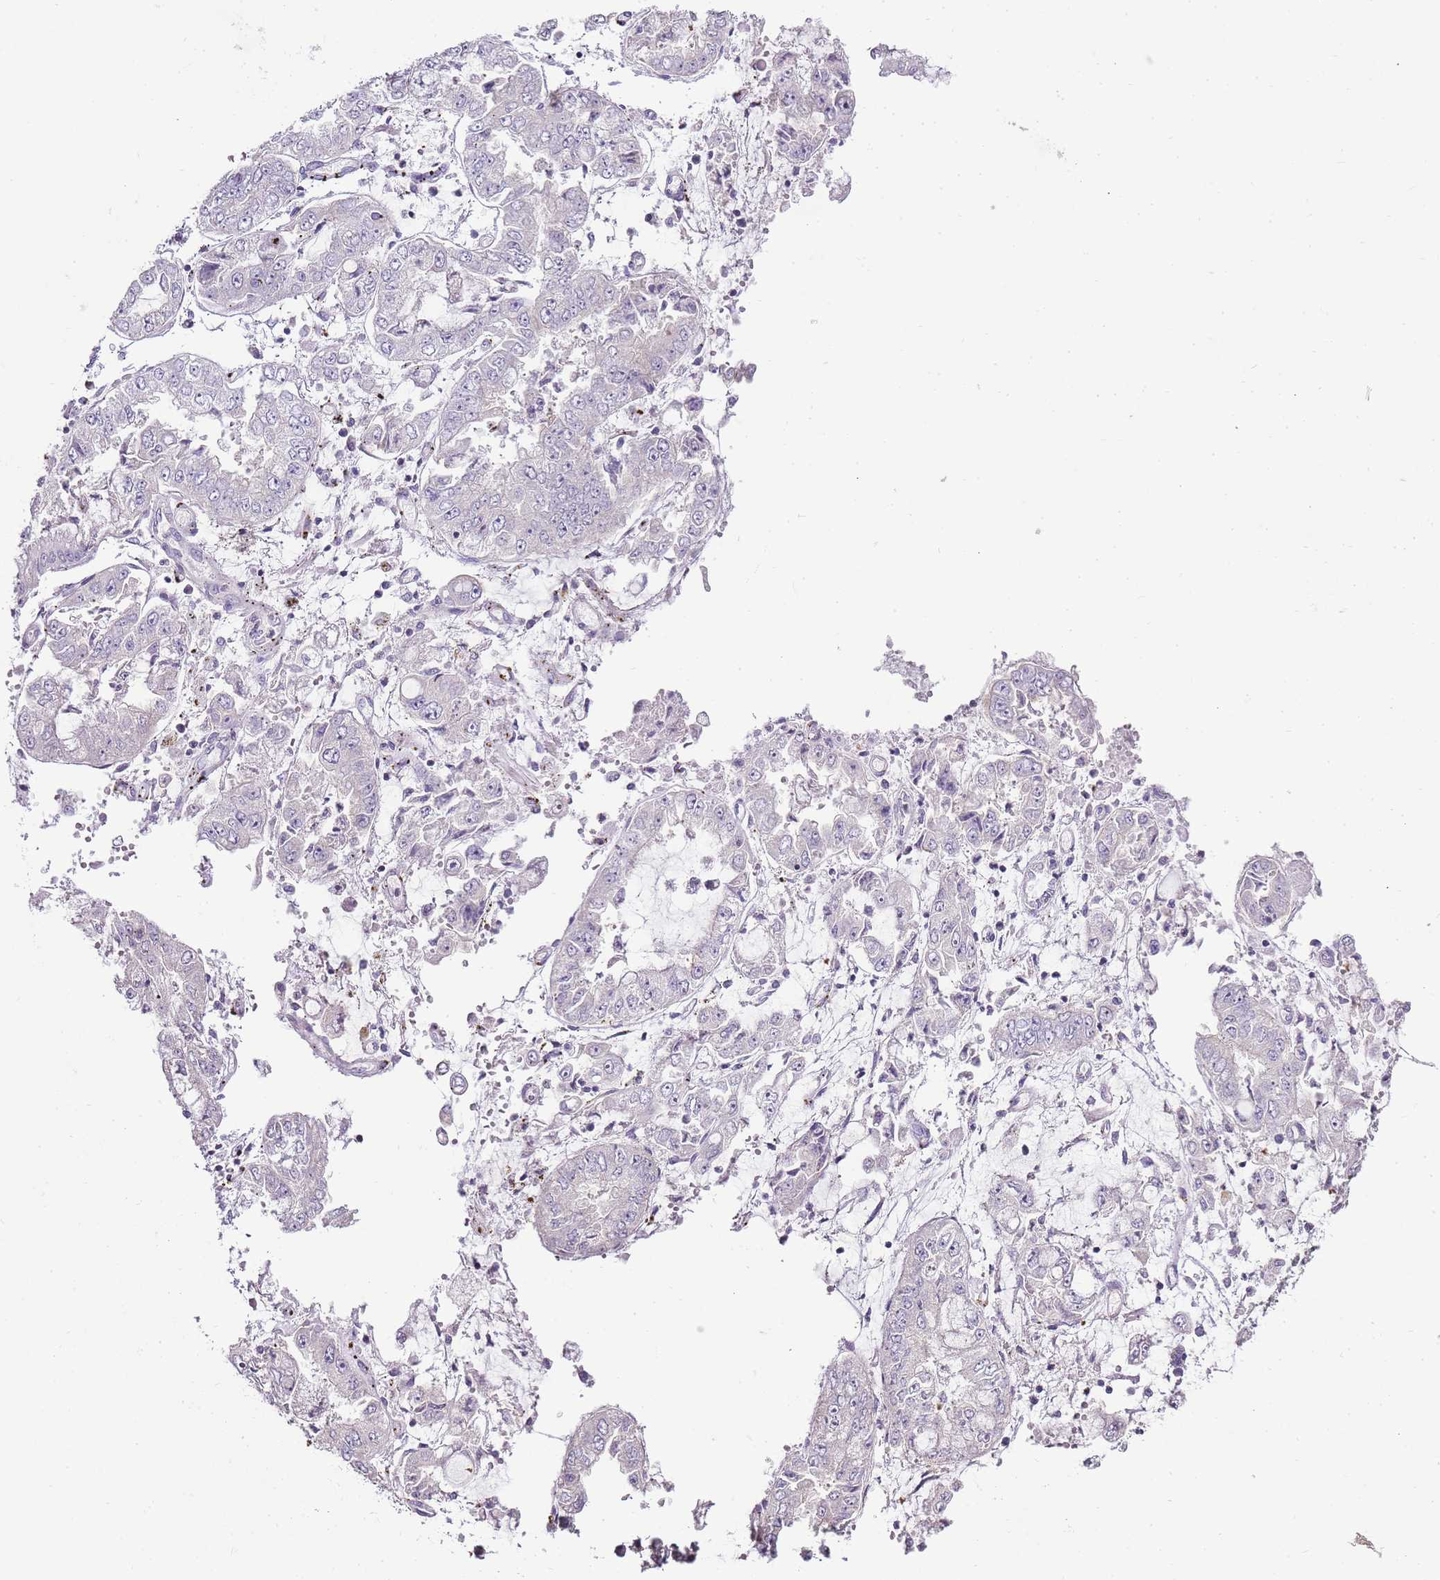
{"staining": {"intensity": "negative", "quantity": "none", "location": "none"}, "tissue": "stomach cancer", "cell_type": "Tumor cells", "image_type": "cancer", "snomed": [{"axis": "morphology", "description": "Adenocarcinoma, NOS"}, {"axis": "topography", "description": "Stomach"}], "caption": "Tumor cells show no significant protein expression in stomach adenocarcinoma.", "gene": "ZBP1", "patient": {"sex": "male", "age": 76}}